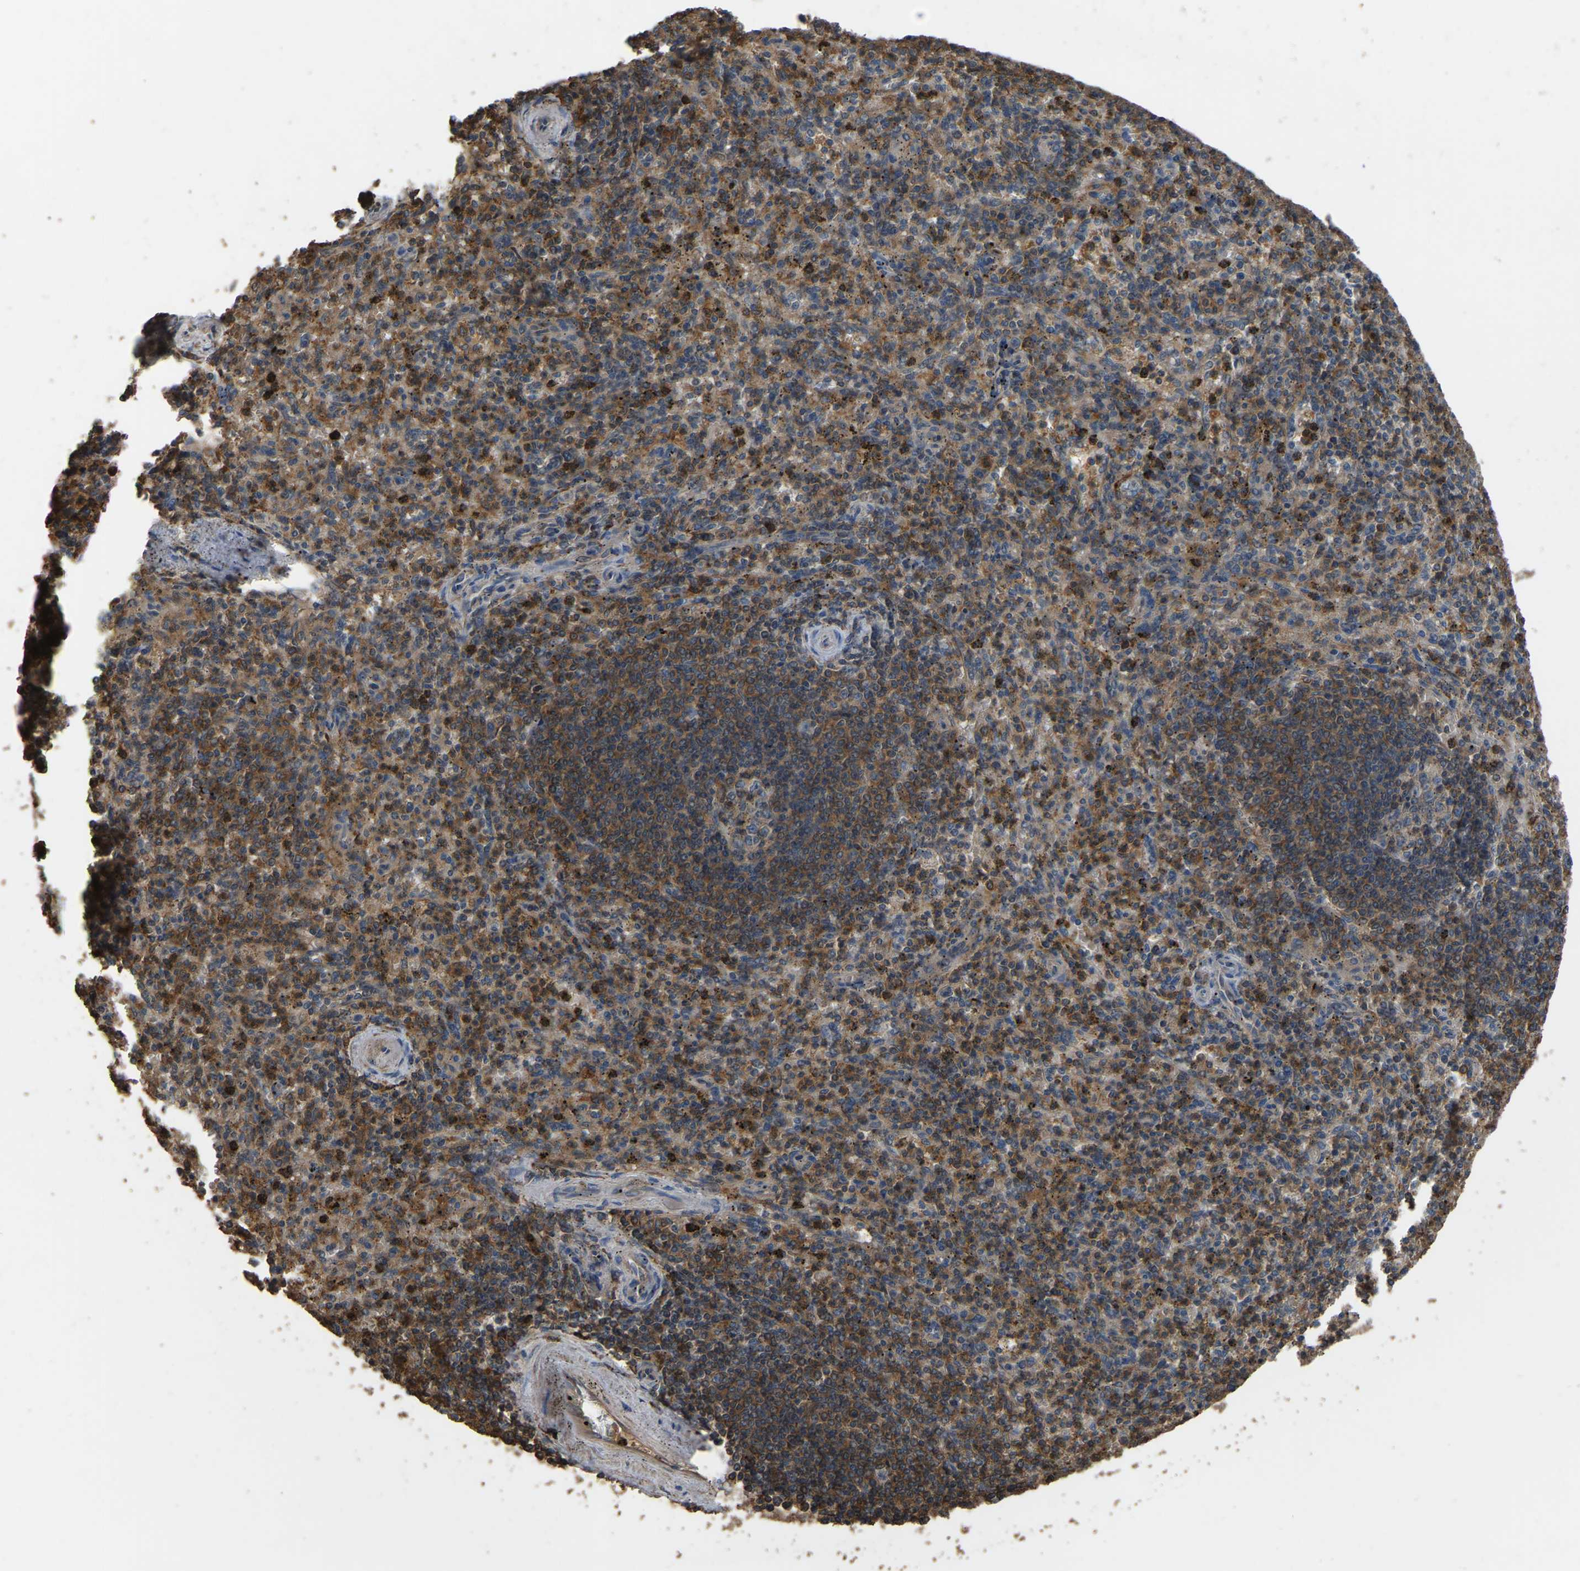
{"staining": {"intensity": "moderate", "quantity": ">75%", "location": "cytoplasmic/membranous"}, "tissue": "spleen", "cell_type": "Cells in red pulp", "image_type": "normal", "snomed": [{"axis": "morphology", "description": "Normal tissue, NOS"}, {"axis": "topography", "description": "Spleen"}], "caption": "Moderate cytoplasmic/membranous expression is identified in about >75% of cells in red pulp in benign spleen.", "gene": "FHIT", "patient": {"sex": "male", "age": 72}}